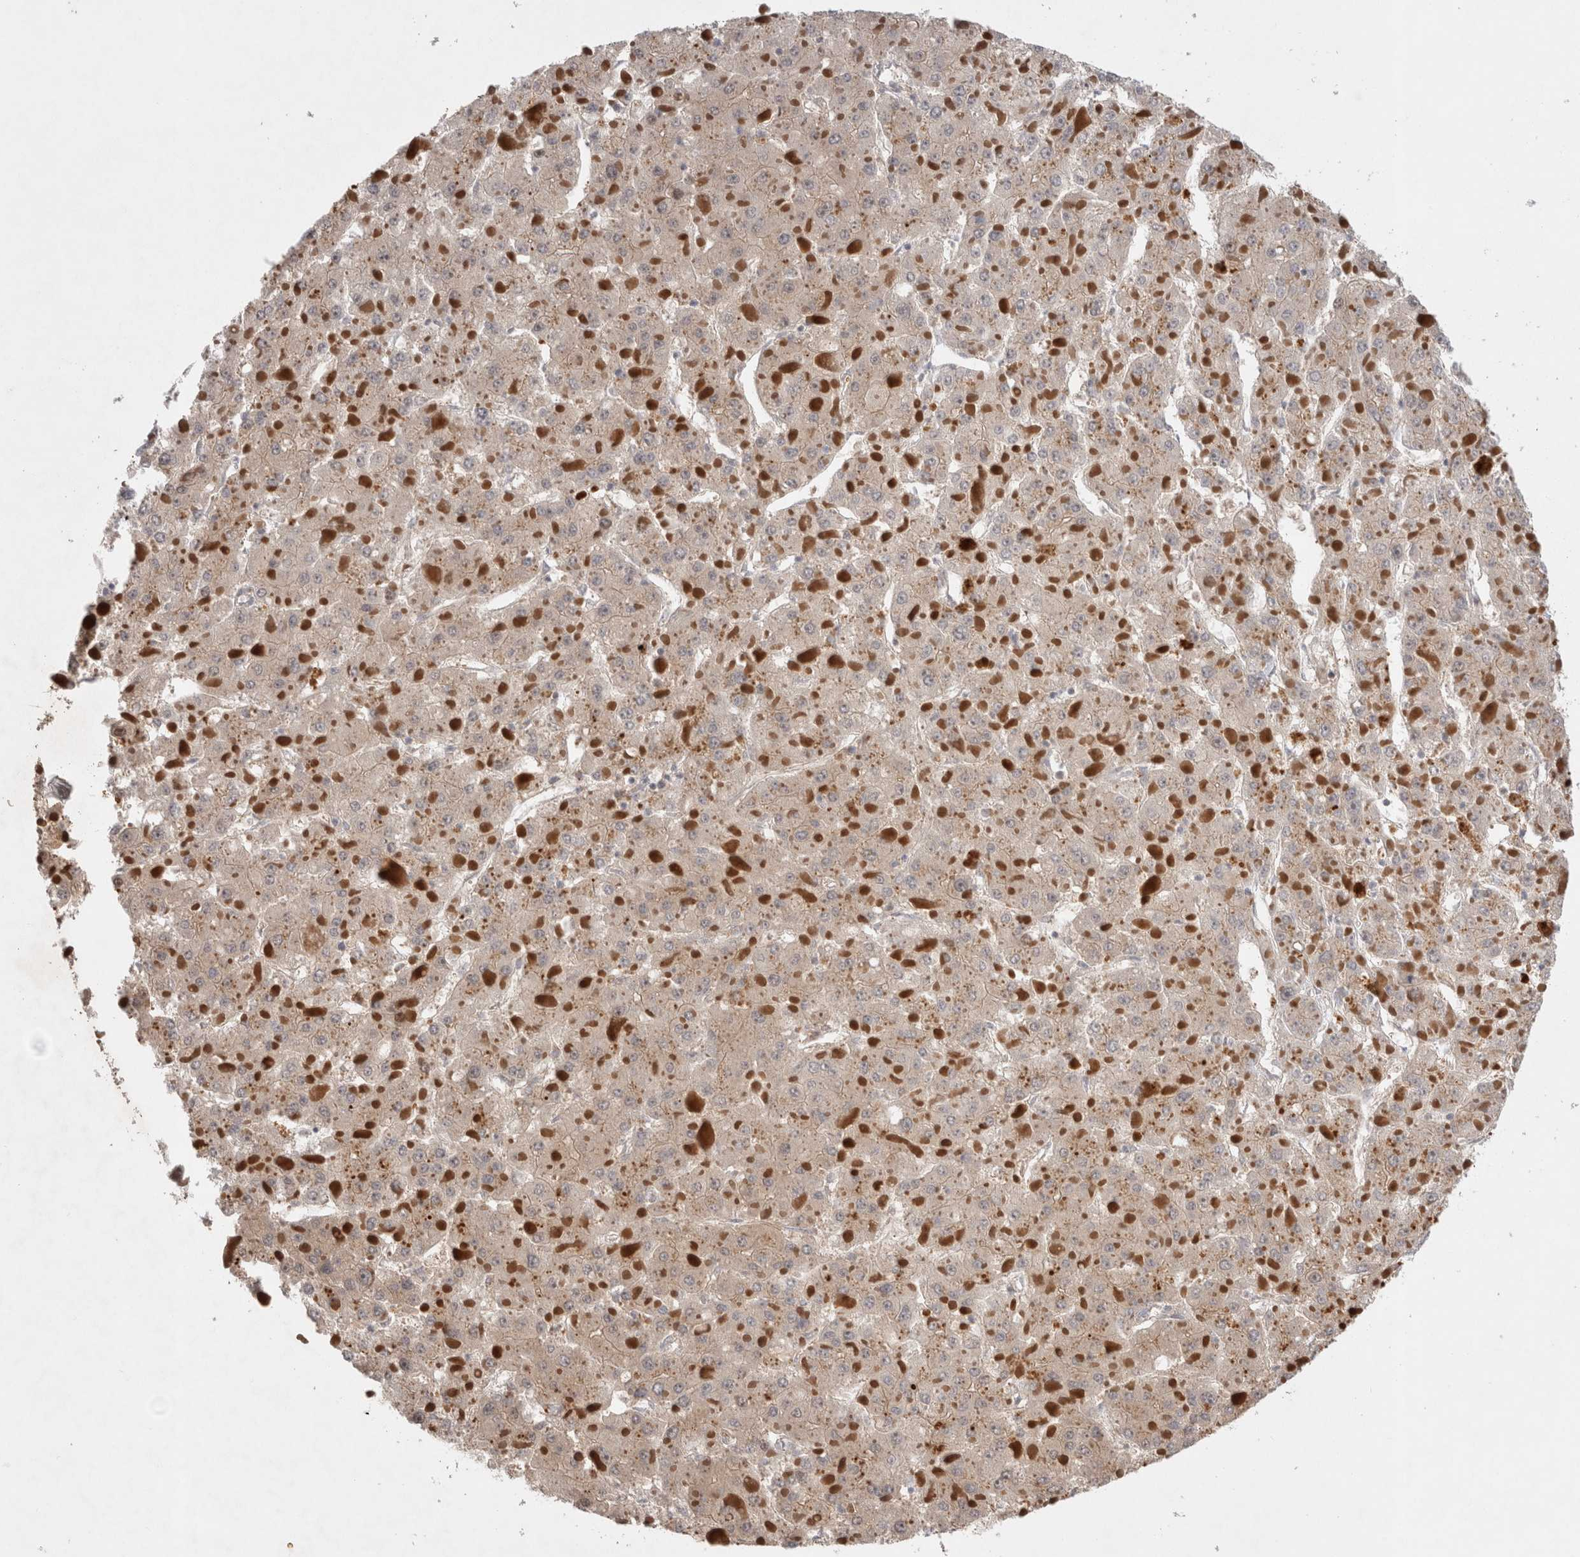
{"staining": {"intensity": "weak", "quantity": "<25%", "location": "cytoplasmic/membranous"}, "tissue": "liver cancer", "cell_type": "Tumor cells", "image_type": "cancer", "snomed": [{"axis": "morphology", "description": "Carcinoma, Hepatocellular, NOS"}, {"axis": "topography", "description": "Liver"}], "caption": "DAB immunohistochemical staining of liver cancer displays no significant expression in tumor cells.", "gene": "HTT", "patient": {"sex": "female", "age": 73}}